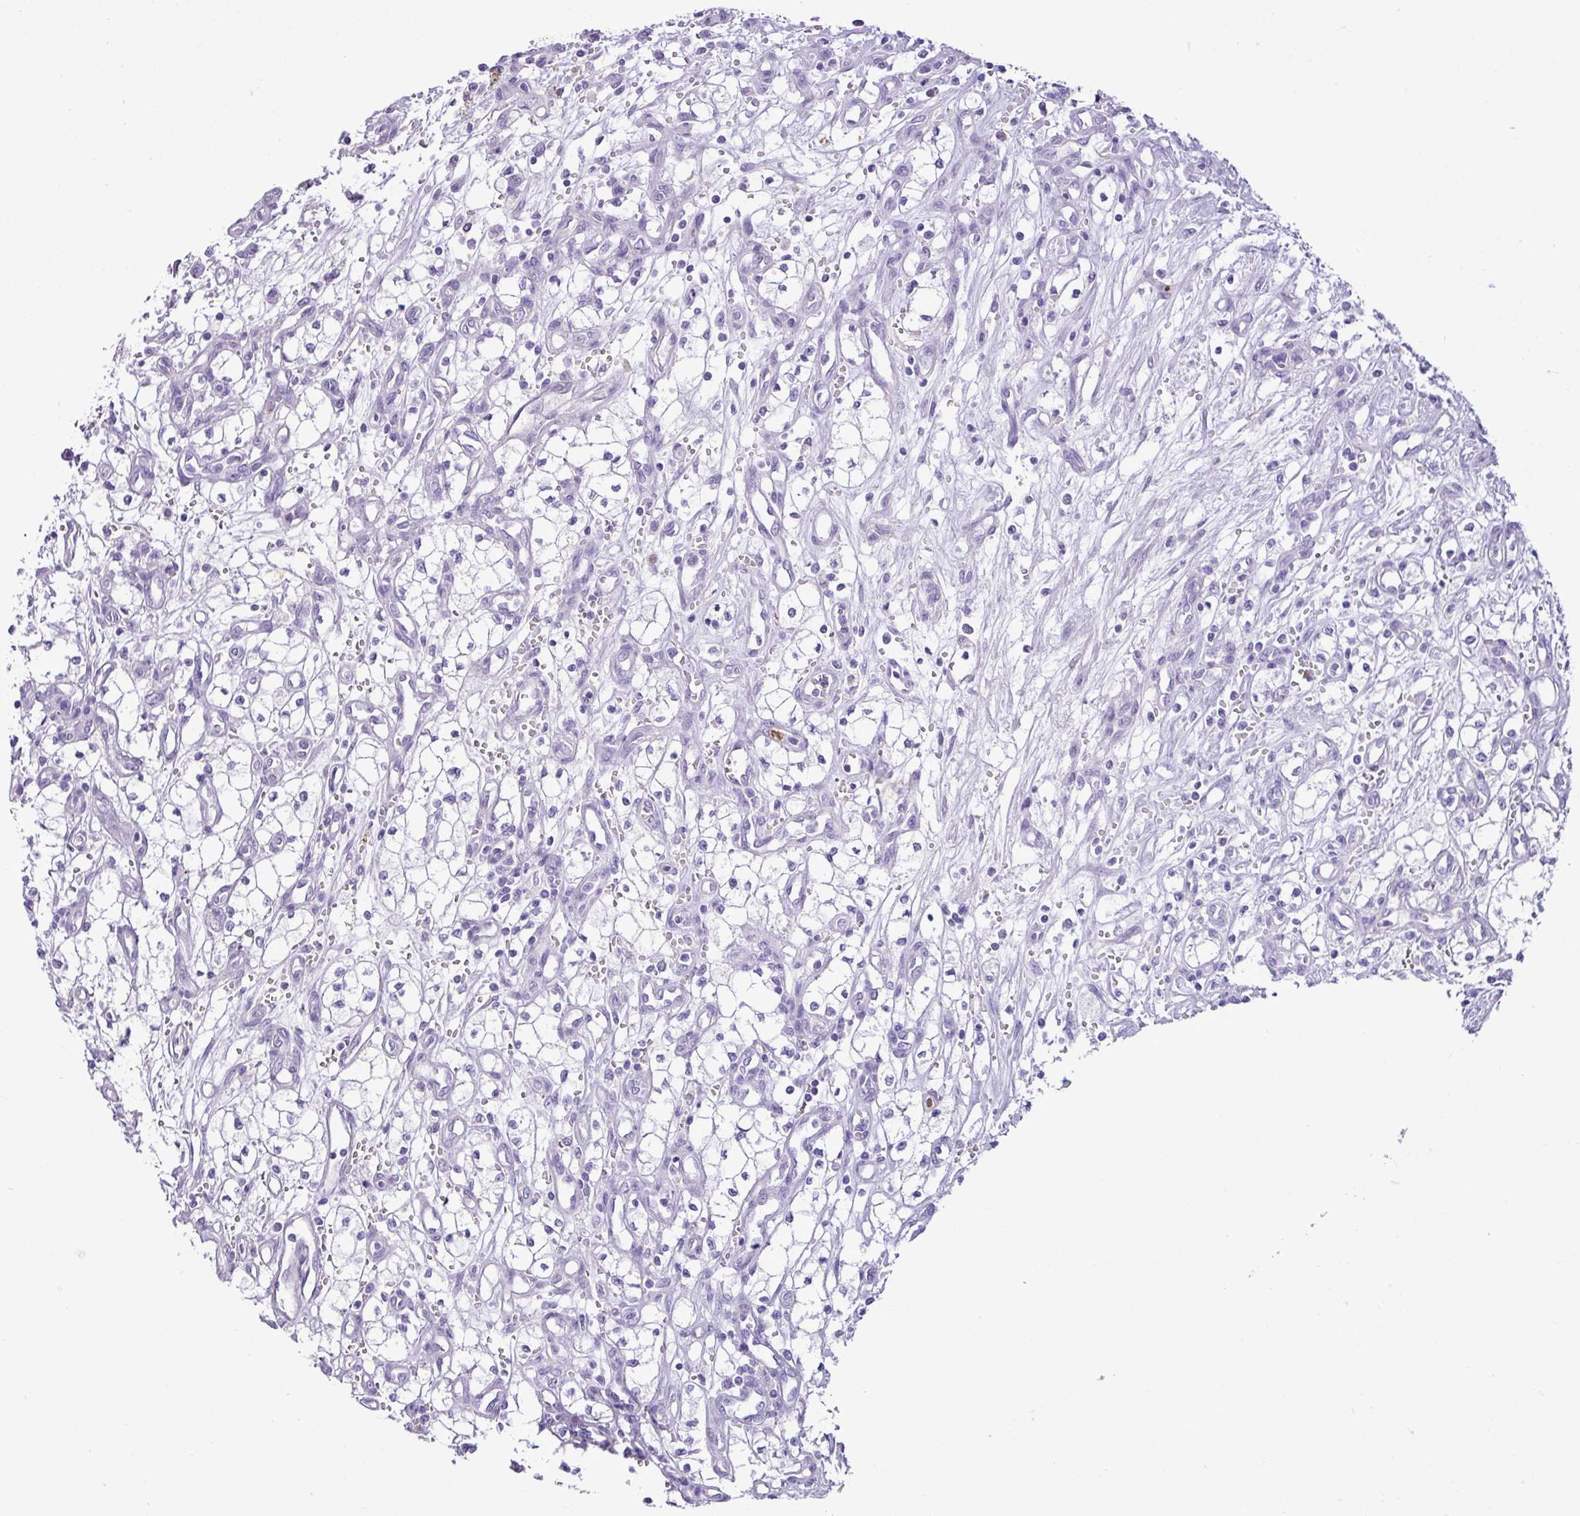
{"staining": {"intensity": "negative", "quantity": "none", "location": "none"}, "tissue": "renal cancer", "cell_type": "Tumor cells", "image_type": "cancer", "snomed": [{"axis": "morphology", "description": "Adenocarcinoma, NOS"}, {"axis": "topography", "description": "Kidney"}], "caption": "Immunohistochemical staining of human renal cancer (adenocarcinoma) displays no significant staining in tumor cells.", "gene": "ZSCAN5A", "patient": {"sex": "male", "age": 59}}